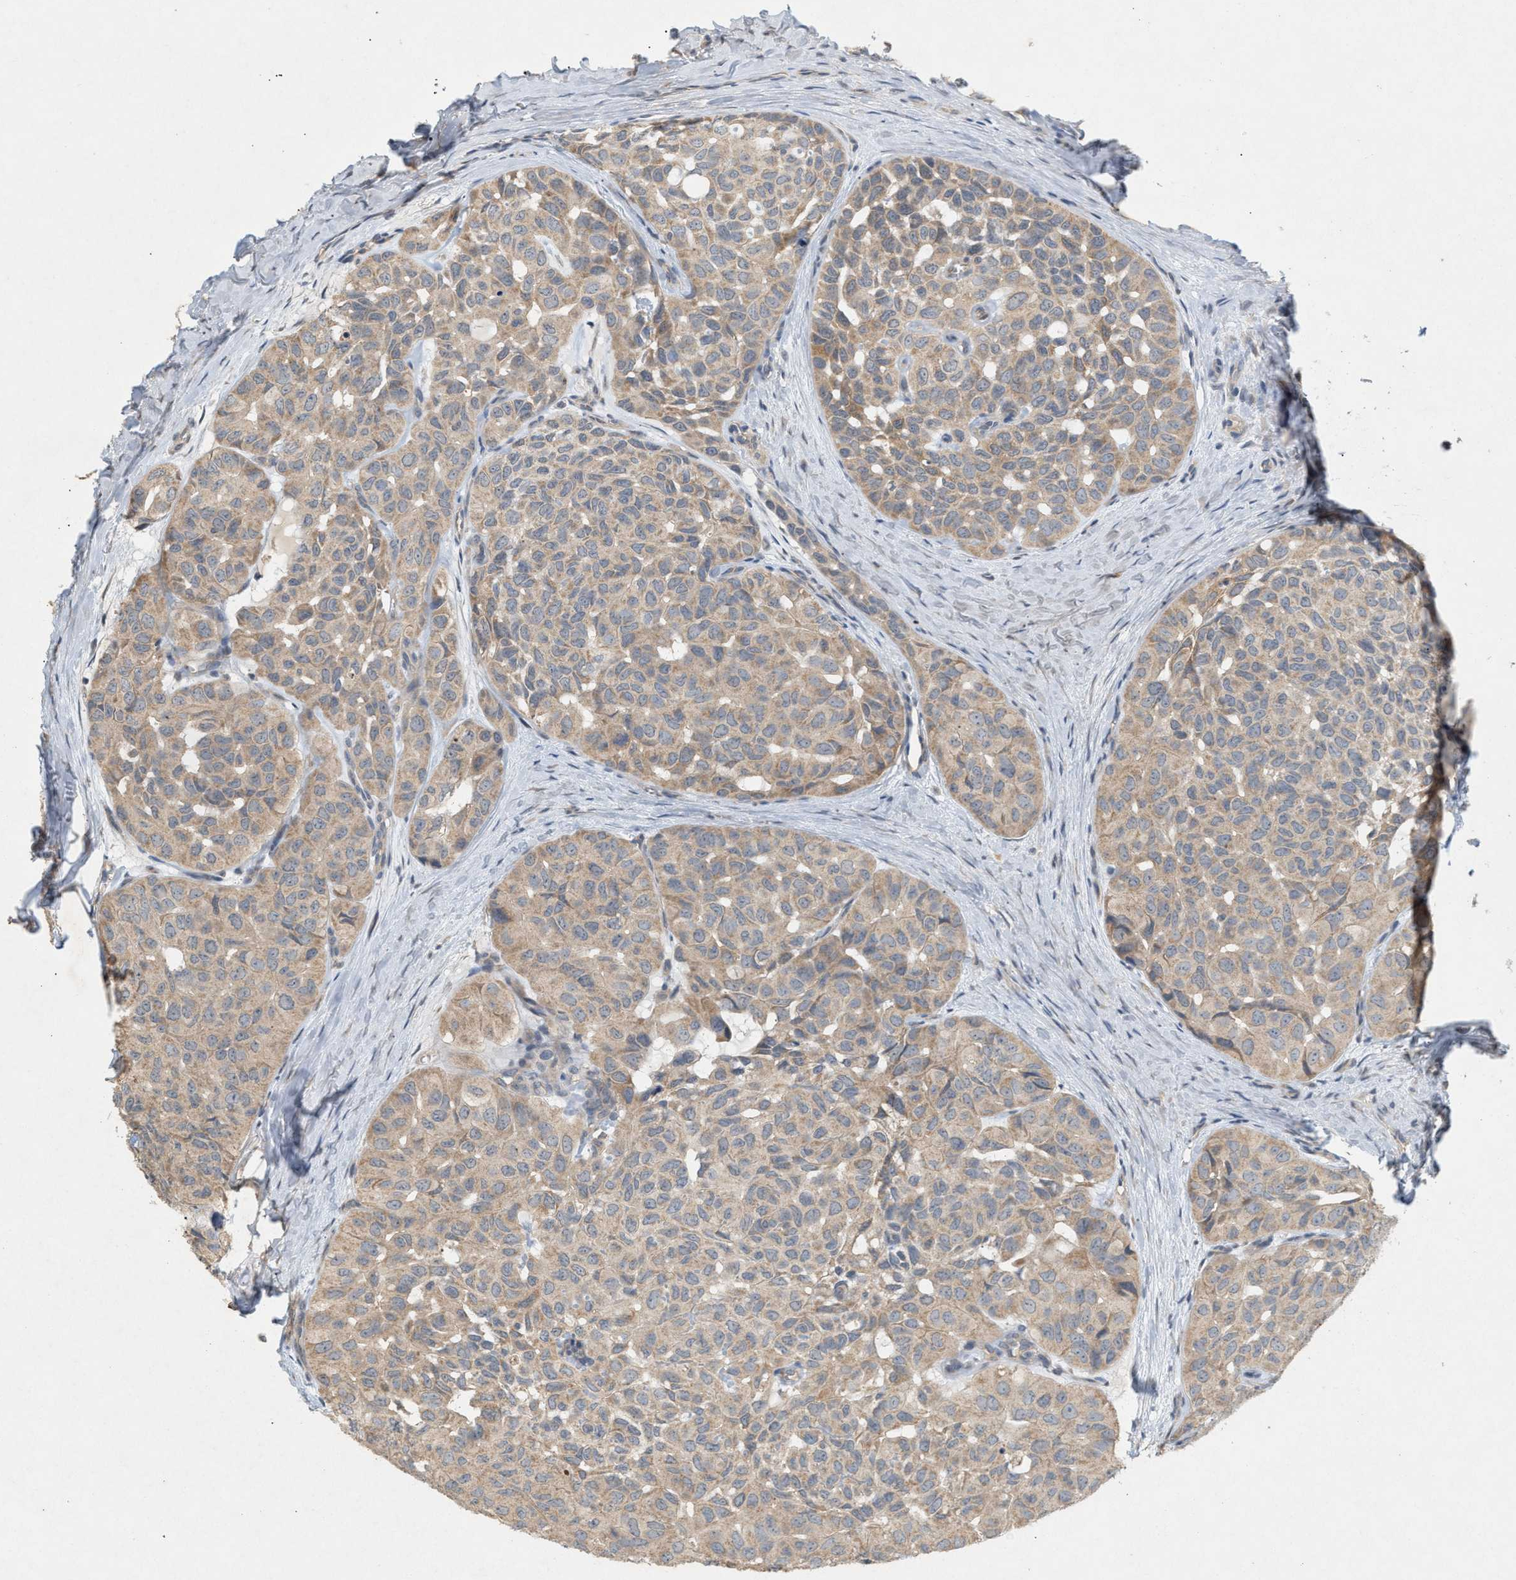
{"staining": {"intensity": "weak", "quantity": "25%-75%", "location": "cytoplasmic/membranous"}, "tissue": "head and neck cancer", "cell_type": "Tumor cells", "image_type": "cancer", "snomed": [{"axis": "morphology", "description": "Adenocarcinoma, NOS"}, {"axis": "topography", "description": "Salivary gland, NOS"}, {"axis": "topography", "description": "Head-Neck"}], "caption": "A brown stain shows weak cytoplasmic/membranous positivity of a protein in human head and neck adenocarcinoma tumor cells.", "gene": "DCAF7", "patient": {"sex": "female", "age": 76}}